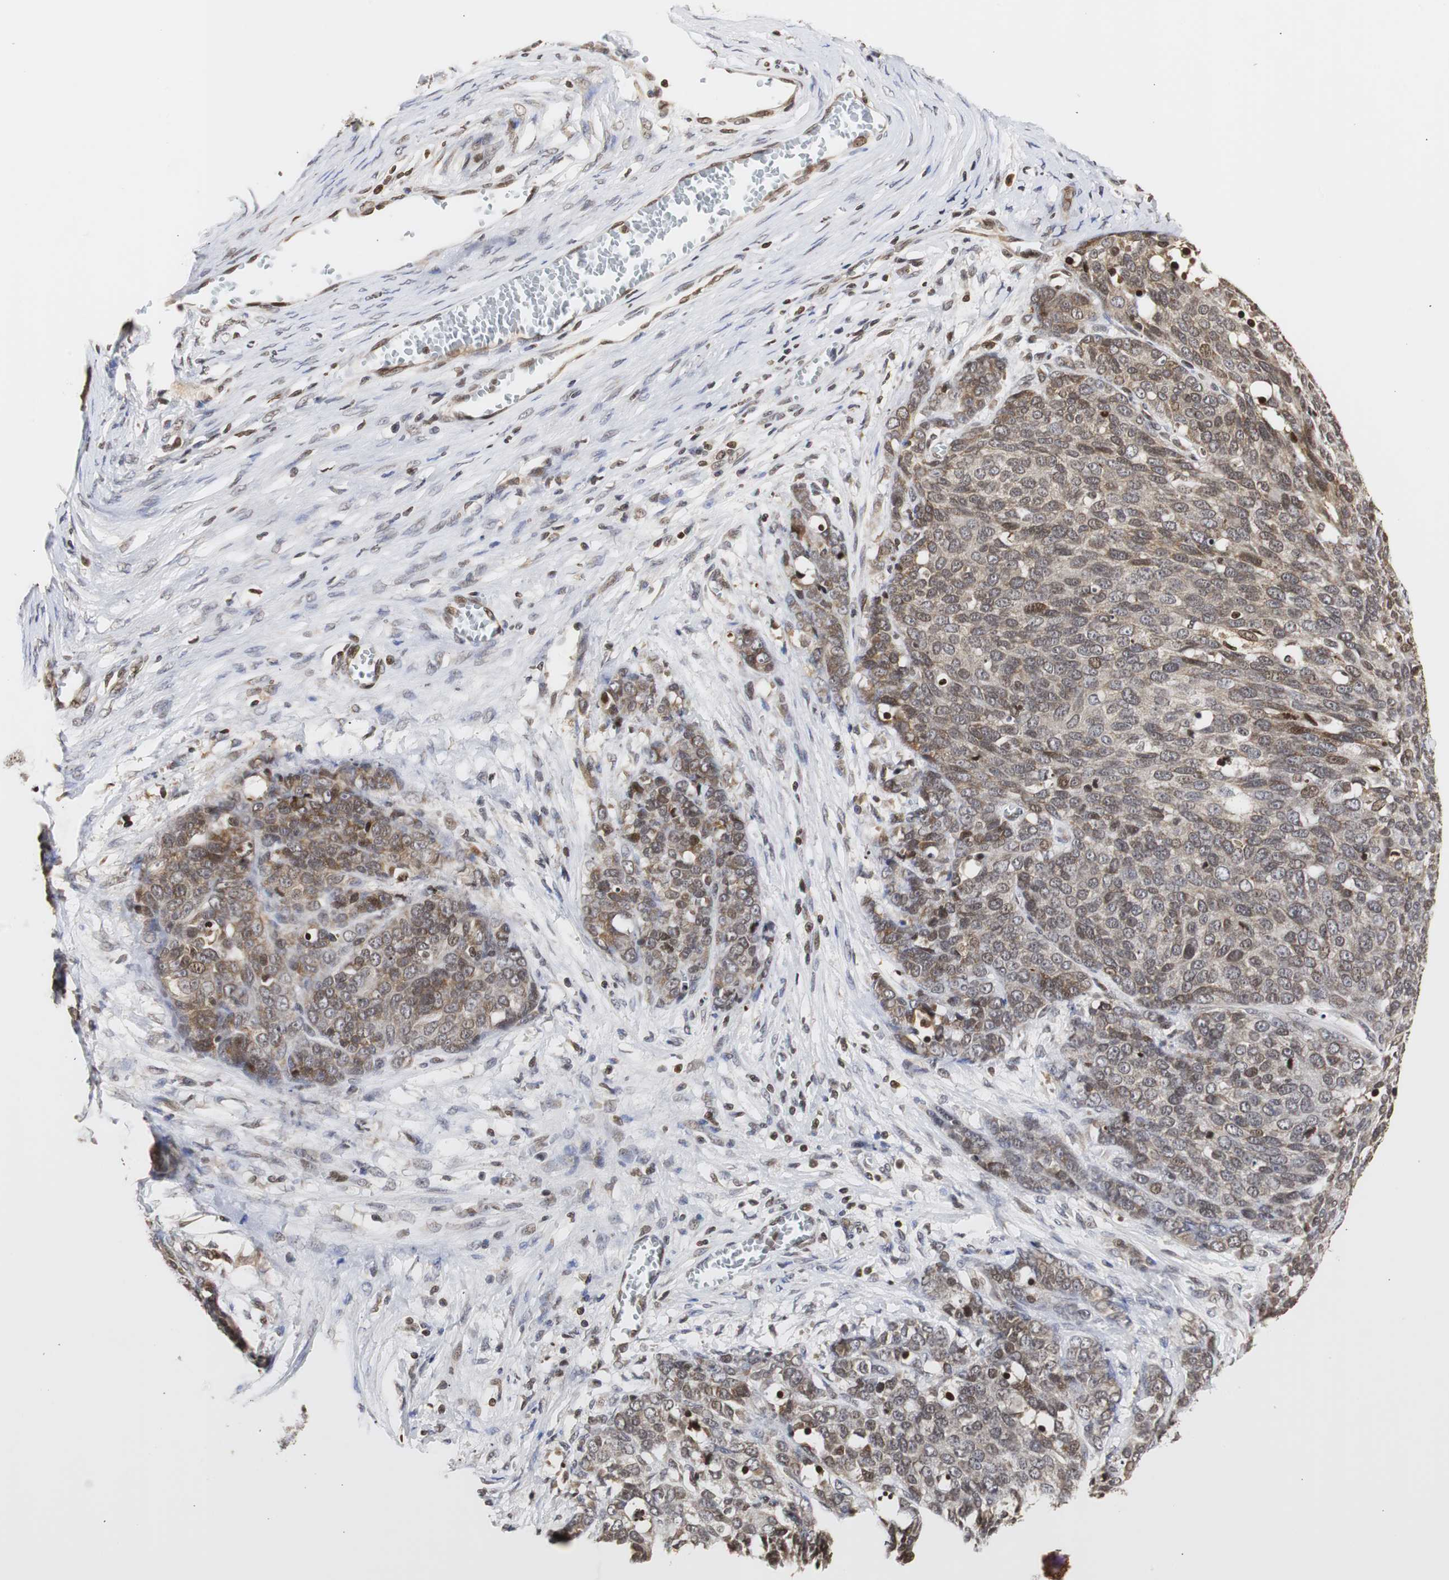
{"staining": {"intensity": "moderate", "quantity": "25%-75%", "location": "cytoplasmic/membranous,nuclear"}, "tissue": "ovarian cancer", "cell_type": "Tumor cells", "image_type": "cancer", "snomed": [{"axis": "morphology", "description": "Cystadenocarcinoma, serous, NOS"}, {"axis": "topography", "description": "Ovary"}], "caption": "Ovarian serous cystadenocarcinoma stained with a protein marker reveals moderate staining in tumor cells.", "gene": "ZFC3H1", "patient": {"sex": "female", "age": 44}}